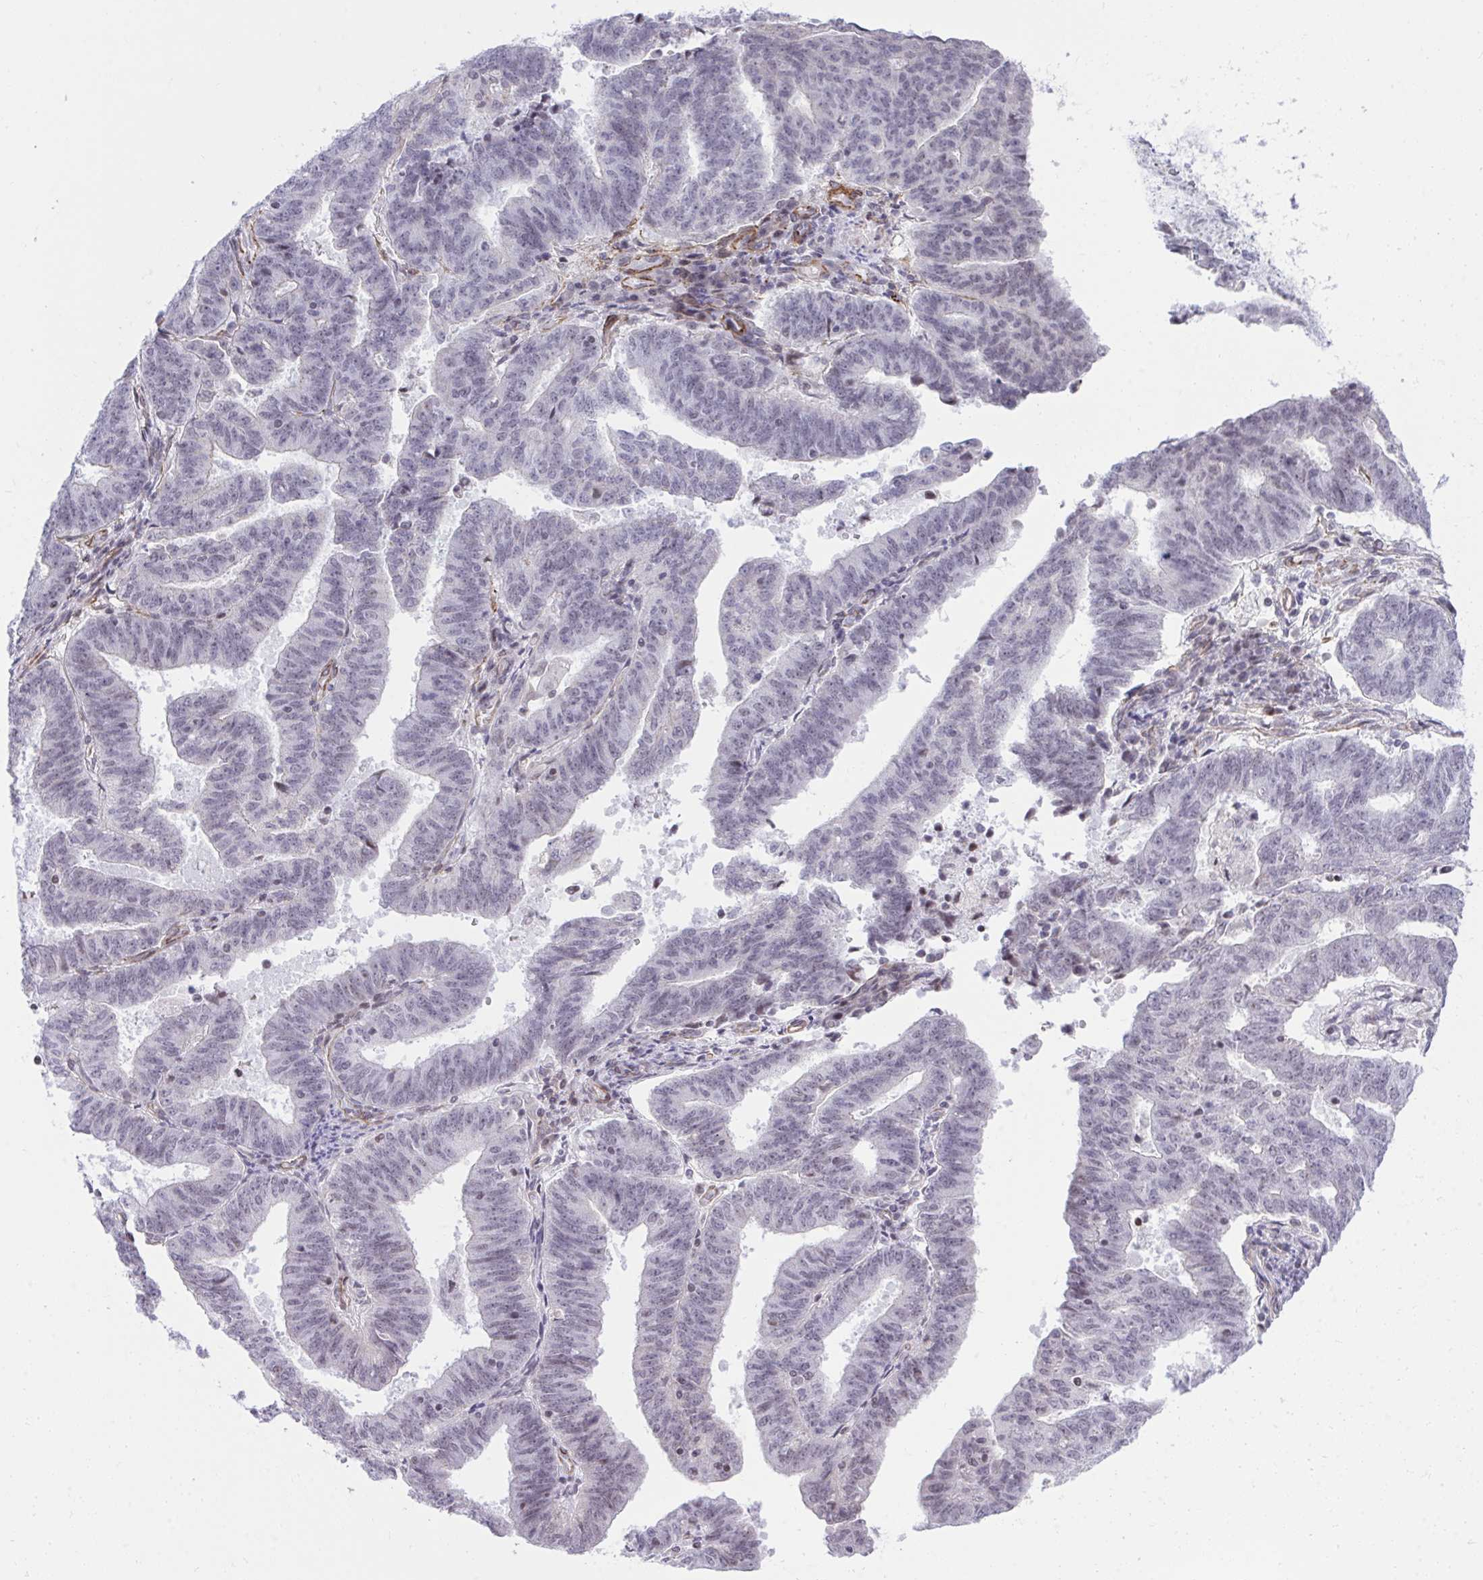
{"staining": {"intensity": "negative", "quantity": "none", "location": "none"}, "tissue": "endometrial cancer", "cell_type": "Tumor cells", "image_type": "cancer", "snomed": [{"axis": "morphology", "description": "Adenocarcinoma, NOS"}, {"axis": "topography", "description": "Endometrium"}], "caption": "IHC micrograph of neoplastic tissue: human endometrial cancer (adenocarcinoma) stained with DAB shows no significant protein staining in tumor cells. (DAB (3,3'-diaminobenzidine) IHC, high magnification).", "gene": "KCNN4", "patient": {"sex": "female", "age": 82}}